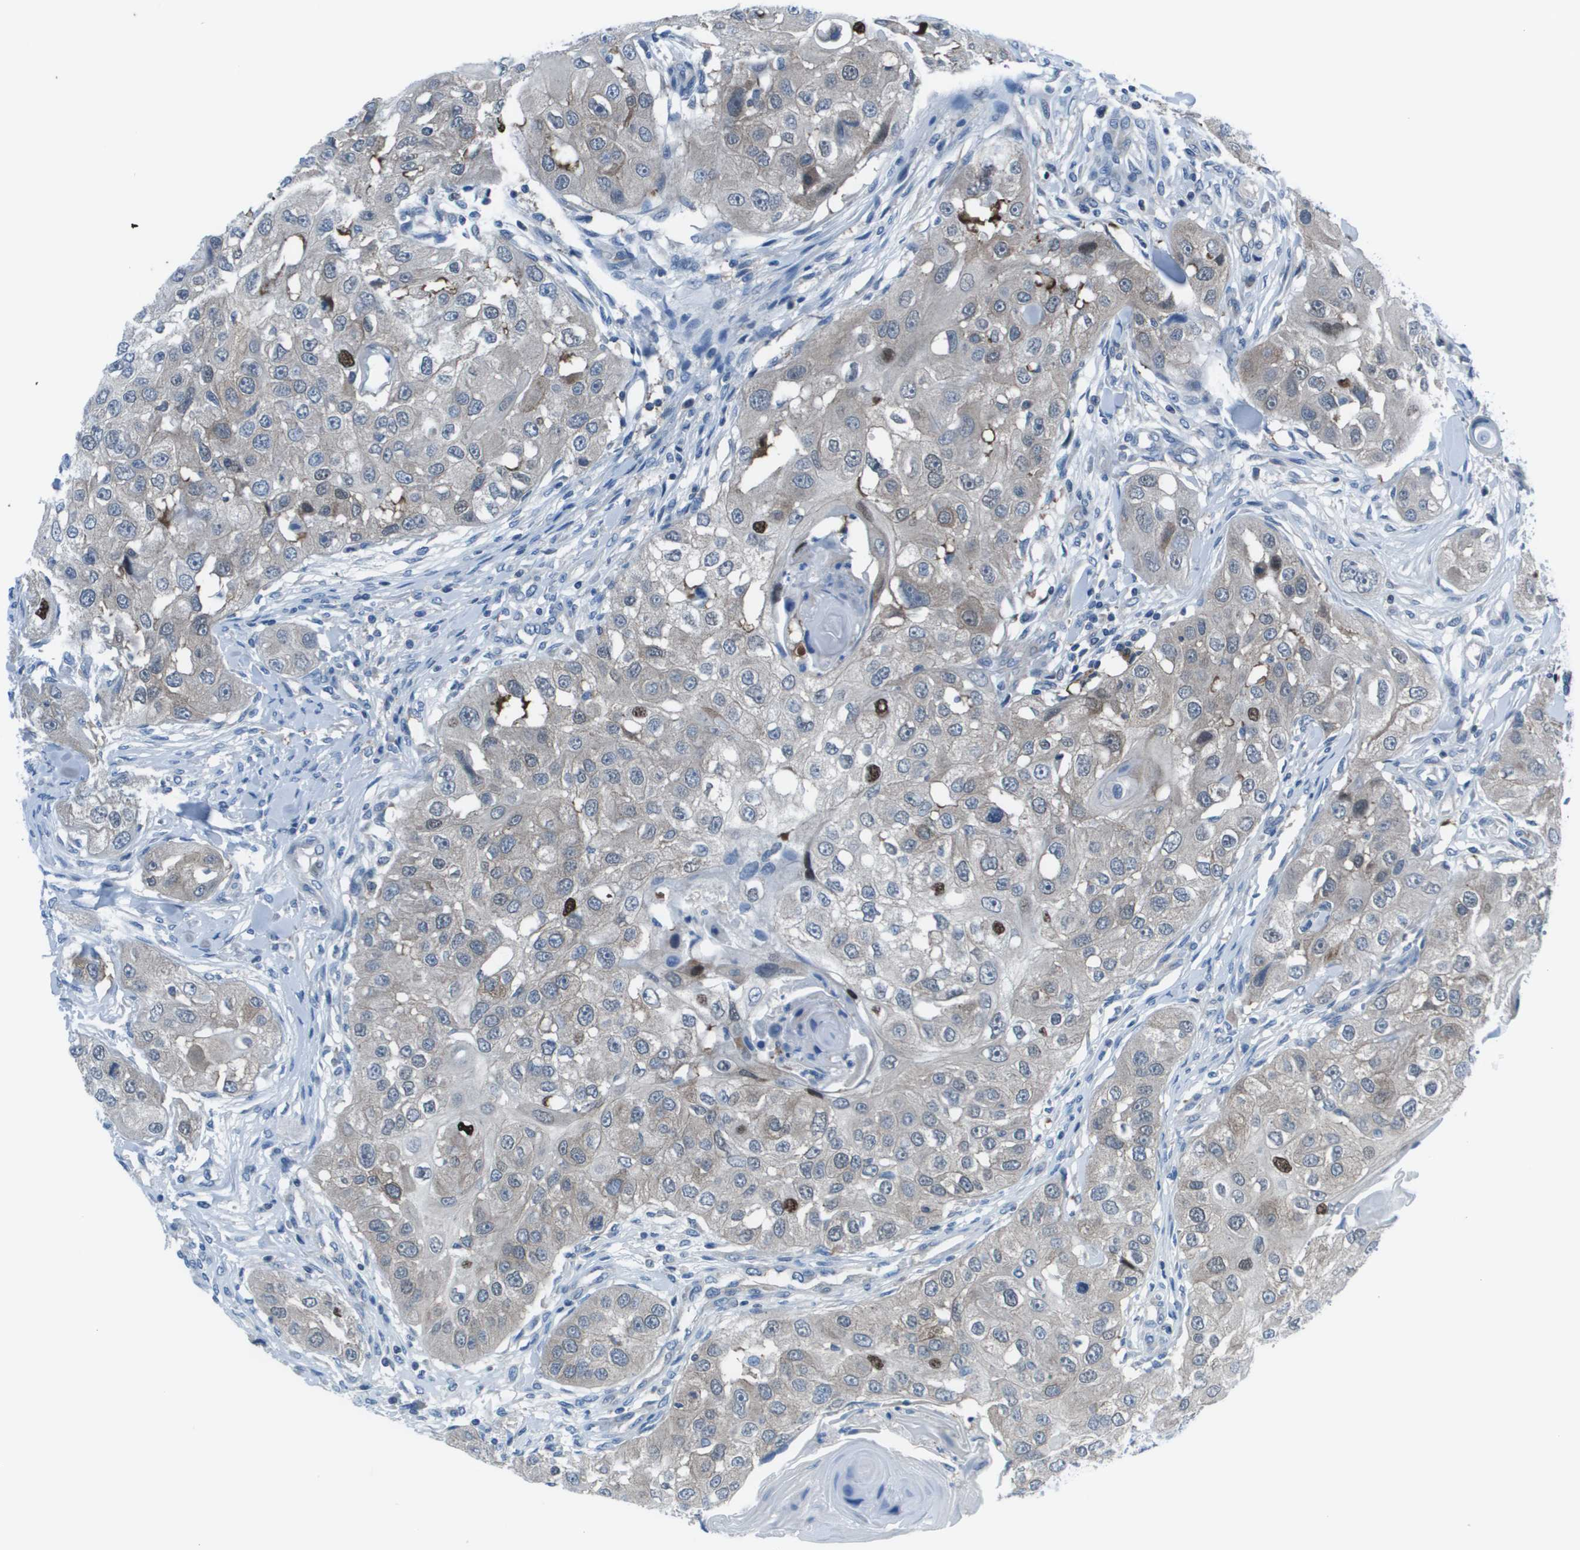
{"staining": {"intensity": "moderate", "quantity": "<25%", "location": "nuclear"}, "tissue": "head and neck cancer", "cell_type": "Tumor cells", "image_type": "cancer", "snomed": [{"axis": "morphology", "description": "Normal tissue, NOS"}, {"axis": "morphology", "description": "Squamous cell carcinoma, NOS"}, {"axis": "topography", "description": "Skeletal muscle"}, {"axis": "topography", "description": "Head-Neck"}], "caption": "Immunohistochemical staining of squamous cell carcinoma (head and neck) demonstrates low levels of moderate nuclear staining in about <25% of tumor cells.", "gene": "STIP1", "patient": {"sex": "male", "age": 51}}